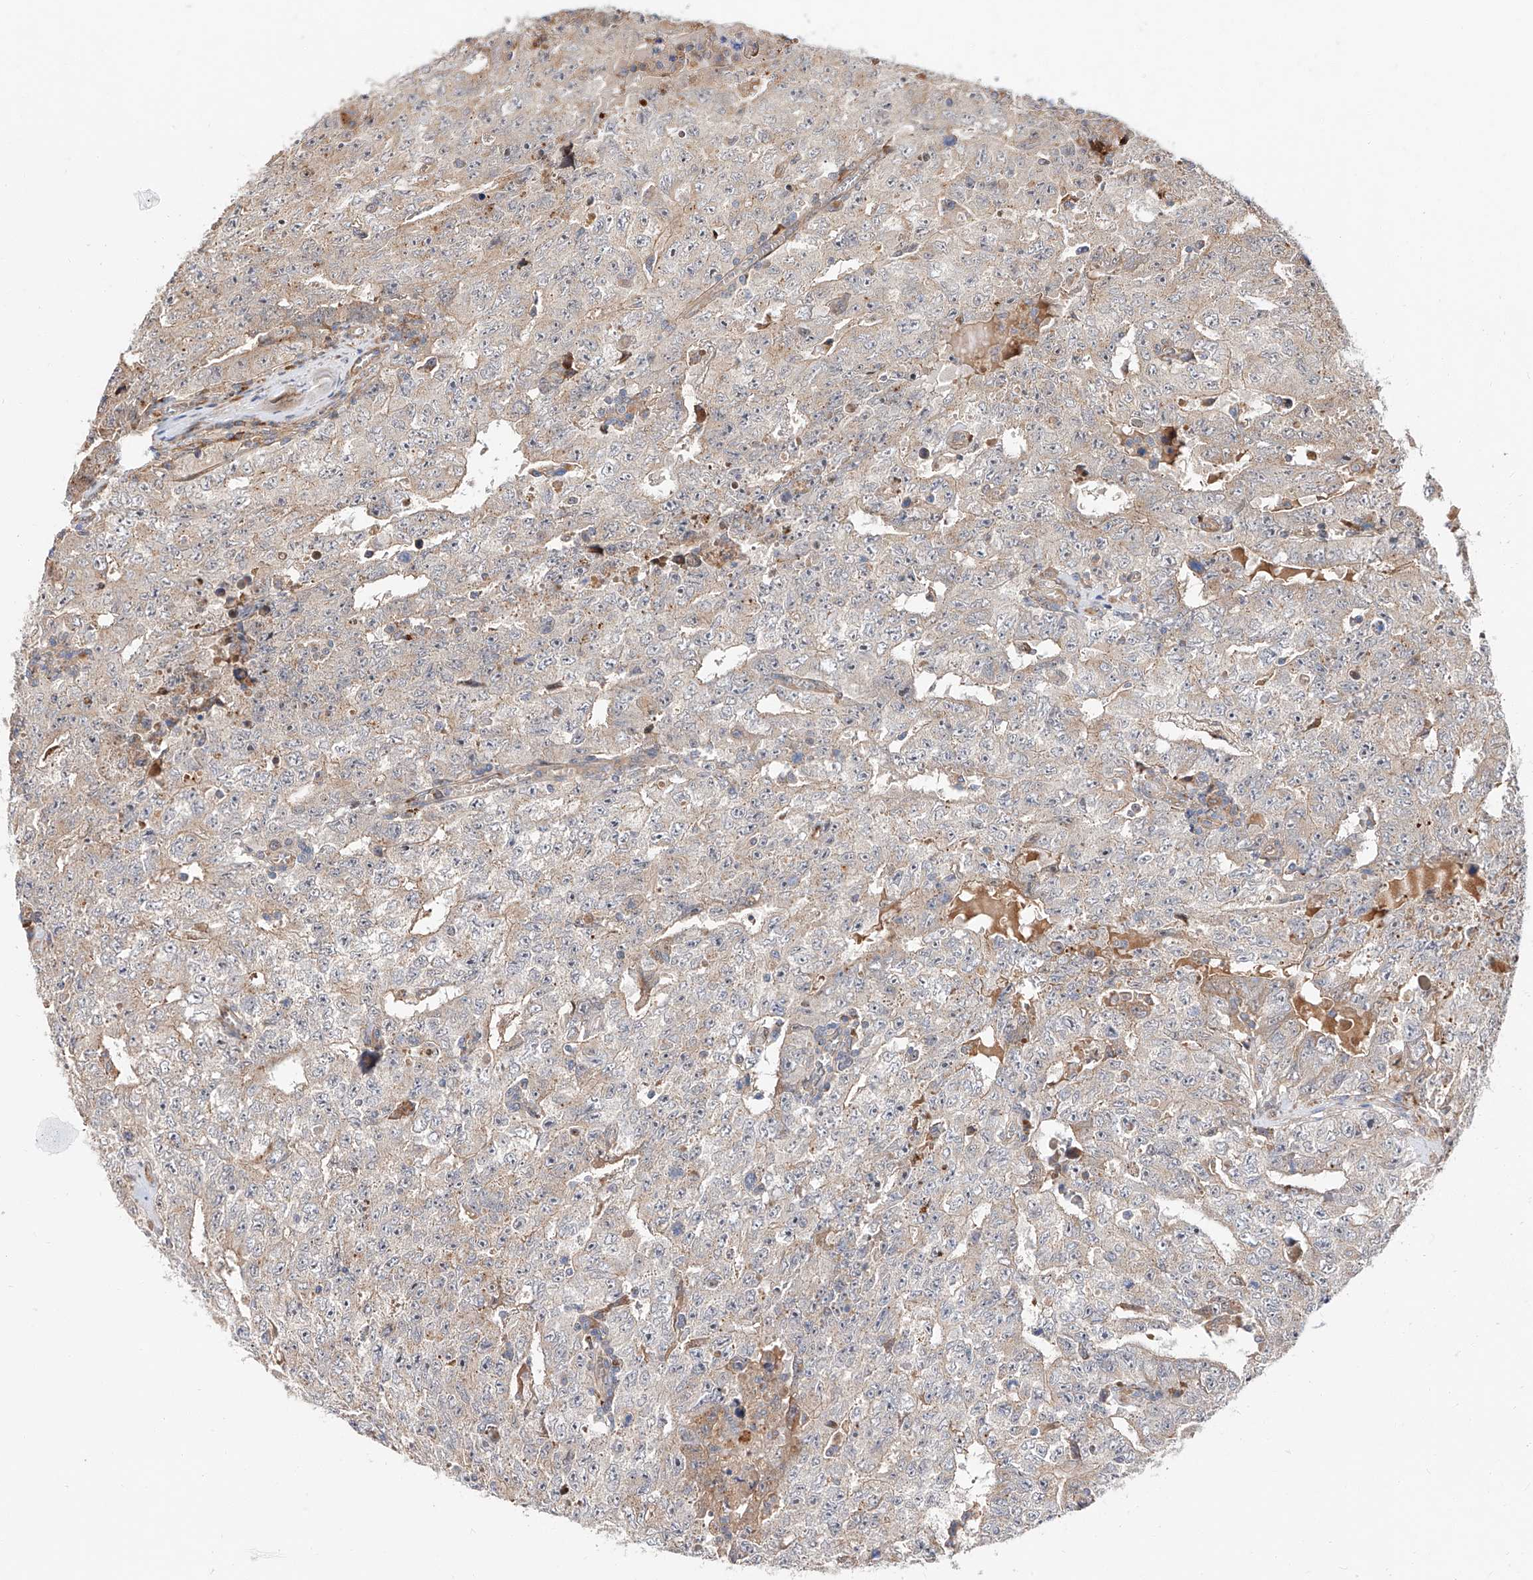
{"staining": {"intensity": "negative", "quantity": "none", "location": "none"}, "tissue": "testis cancer", "cell_type": "Tumor cells", "image_type": "cancer", "snomed": [{"axis": "morphology", "description": "Carcinoma, Embryonal, NOS"}, {"axis": "topography", "description": "Testis"}], "caption": "Embryonal carcinoma (testis) was stained to show a protein in brown. There is no significant expression in tumor cells.", "gene": "DIRAS3", "patient": {"sex": "male", "age": 26}}